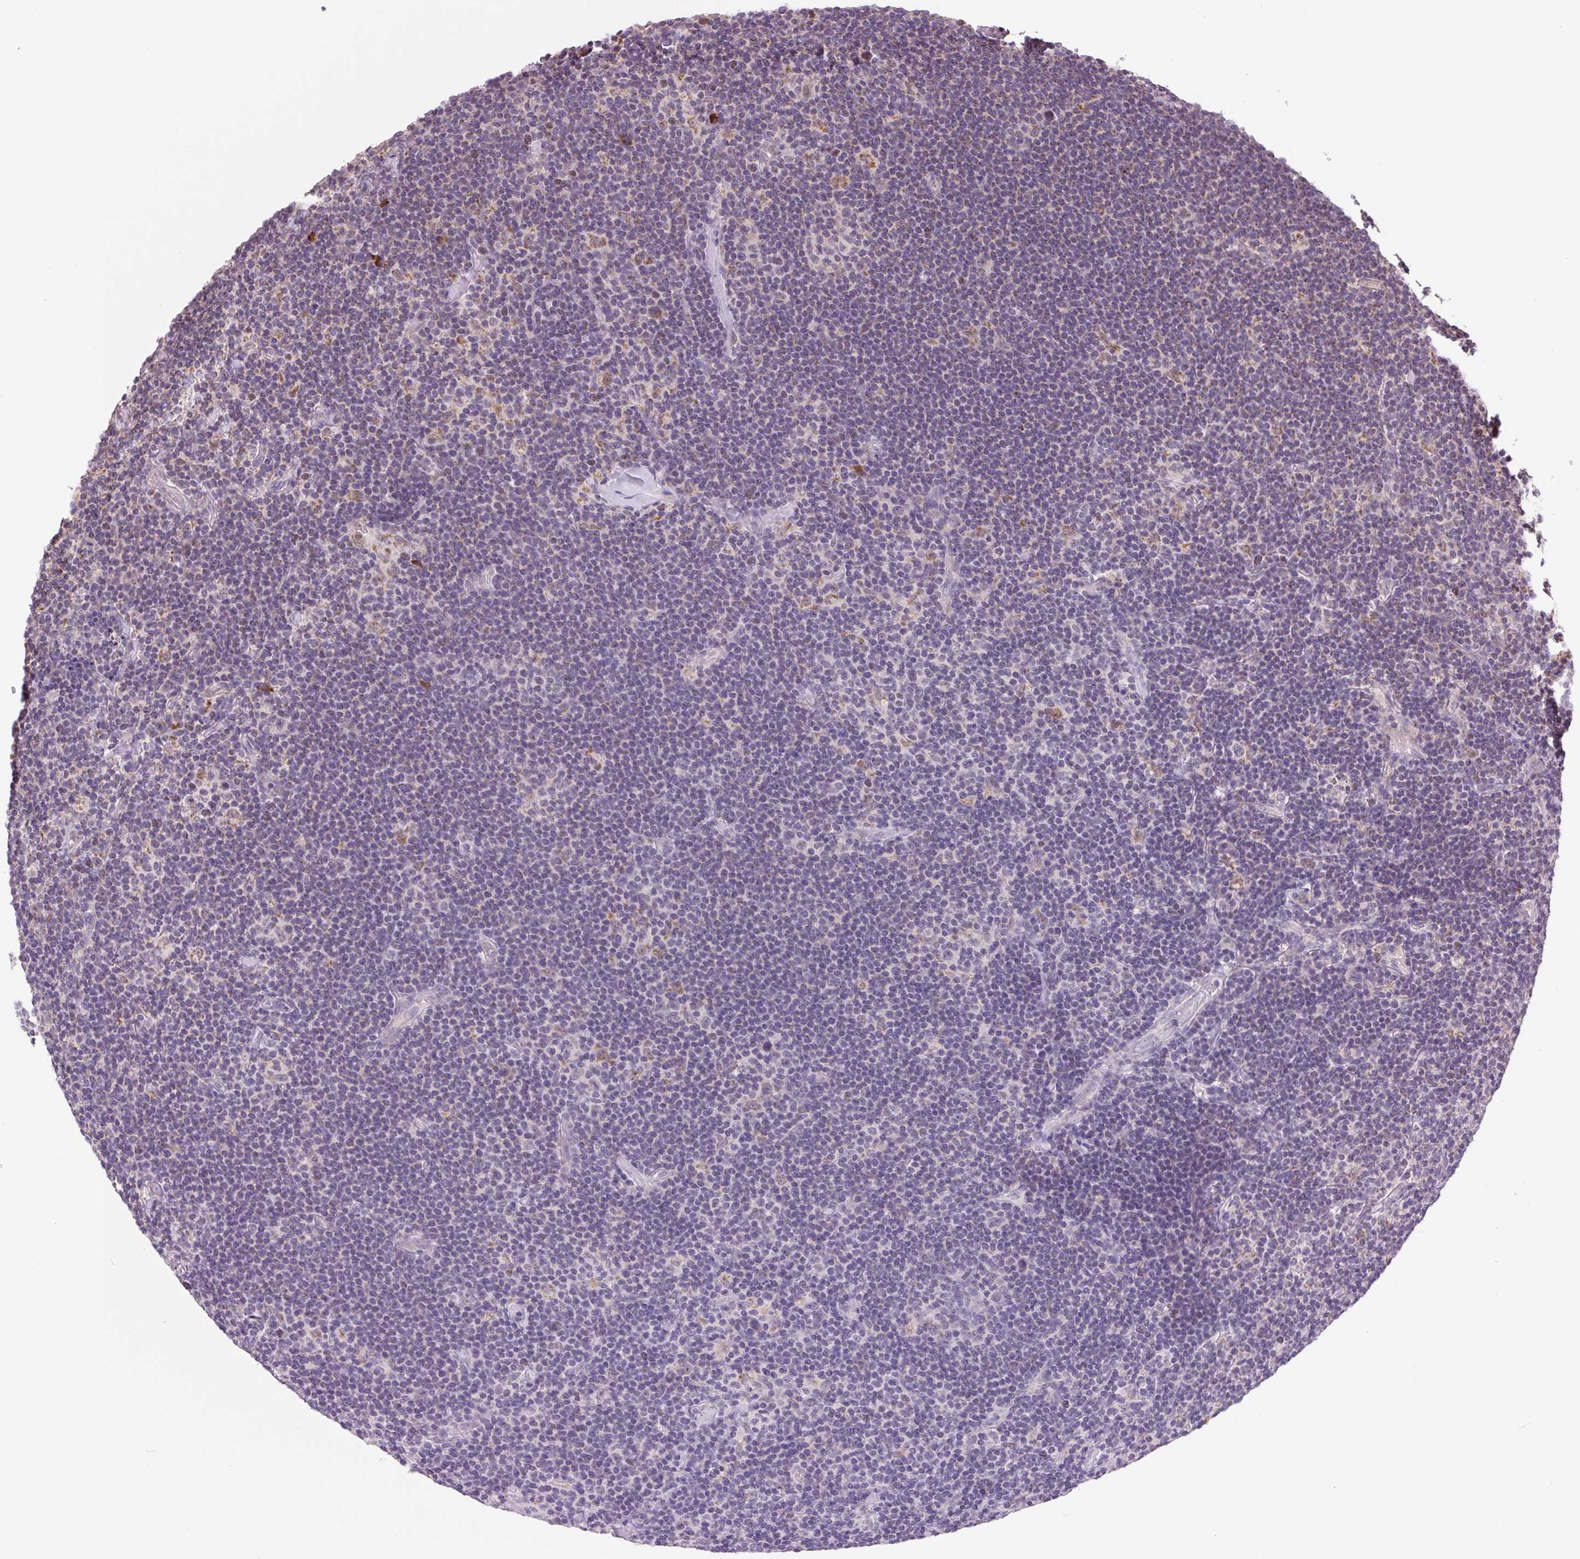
{"staining": {"intensity": "weak", "quantity": "<25%", "location": "cytoplasmic/membranous"}, "tissue": "lymphoma", "cell_type": "Tumor cells", "image_type": "cancer", "snomed": [{"axis": "morphology", "description": "Hodgkin's disease, NOS"}, {"axis": "topography", "description": "Lymph node"}], "caption": "An immunohistochemistry photomicrograph of Hodgkin's disease is shown. There is no staining in tumor cells of Hodgkin's disease.", "gene": "SGF29", "patient": {"sex": "female", "age": 57}}